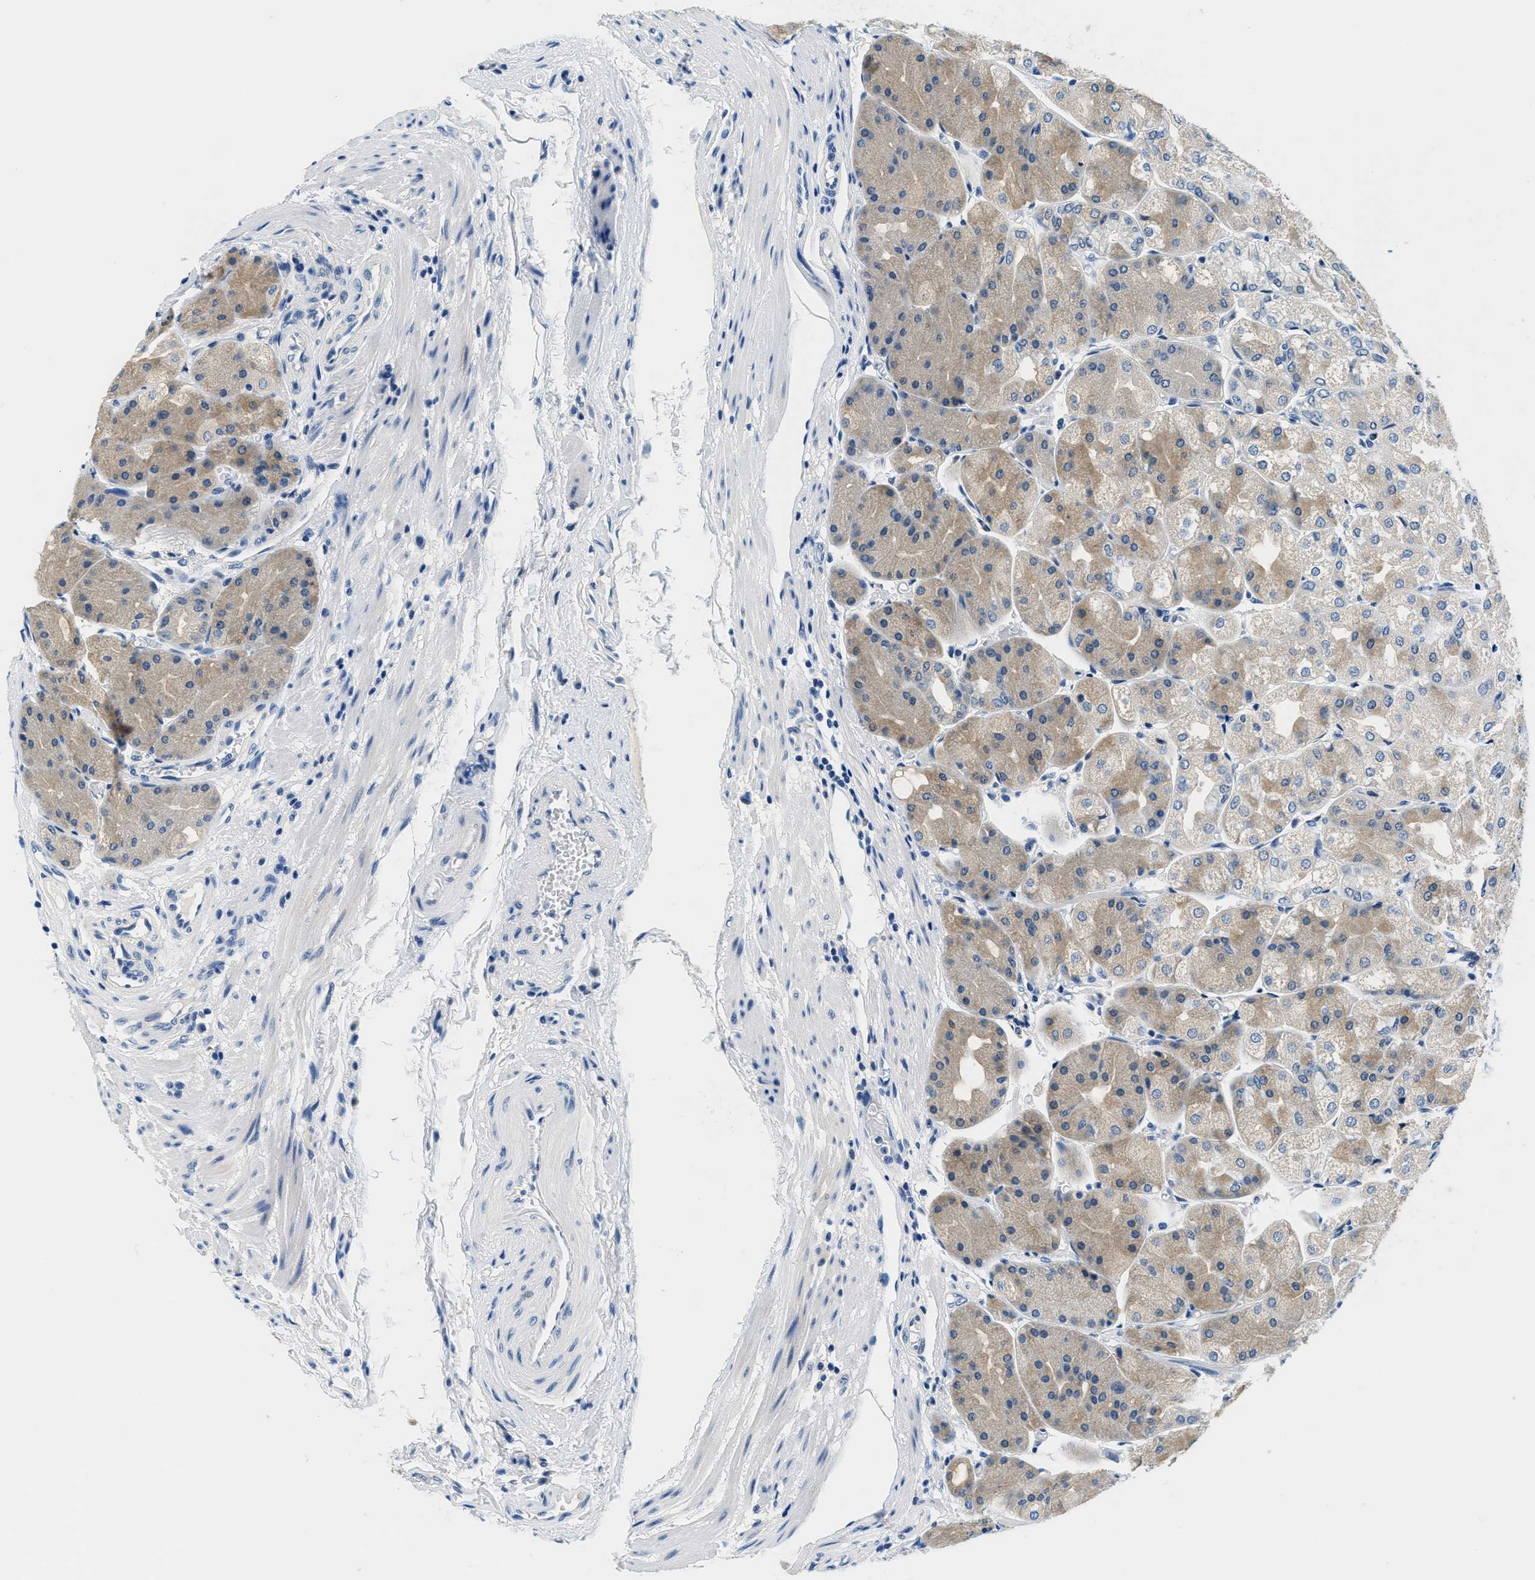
{"staining": {"intensity": "weak", "quantity": "25%-75%", "location": "cytoplasmic/membranous"}, "tissue": "stomach", "cell_type": "Glandular cells", "image_type": "normal", "snomed": [{"axis": "morphology", "description": "Normal tissue, NOS"}, {"axis": "topography", "description": "Stomach, upper"}], "caption": "A high-resolution photomicrograph shows IHC staining of benign stomach, which exhibits weak cytoplasmic/membranous staining in about 25%-75% of glandular cells.", "gene": "GSTM3", "patient": {"sex": "male", "age": 72}}